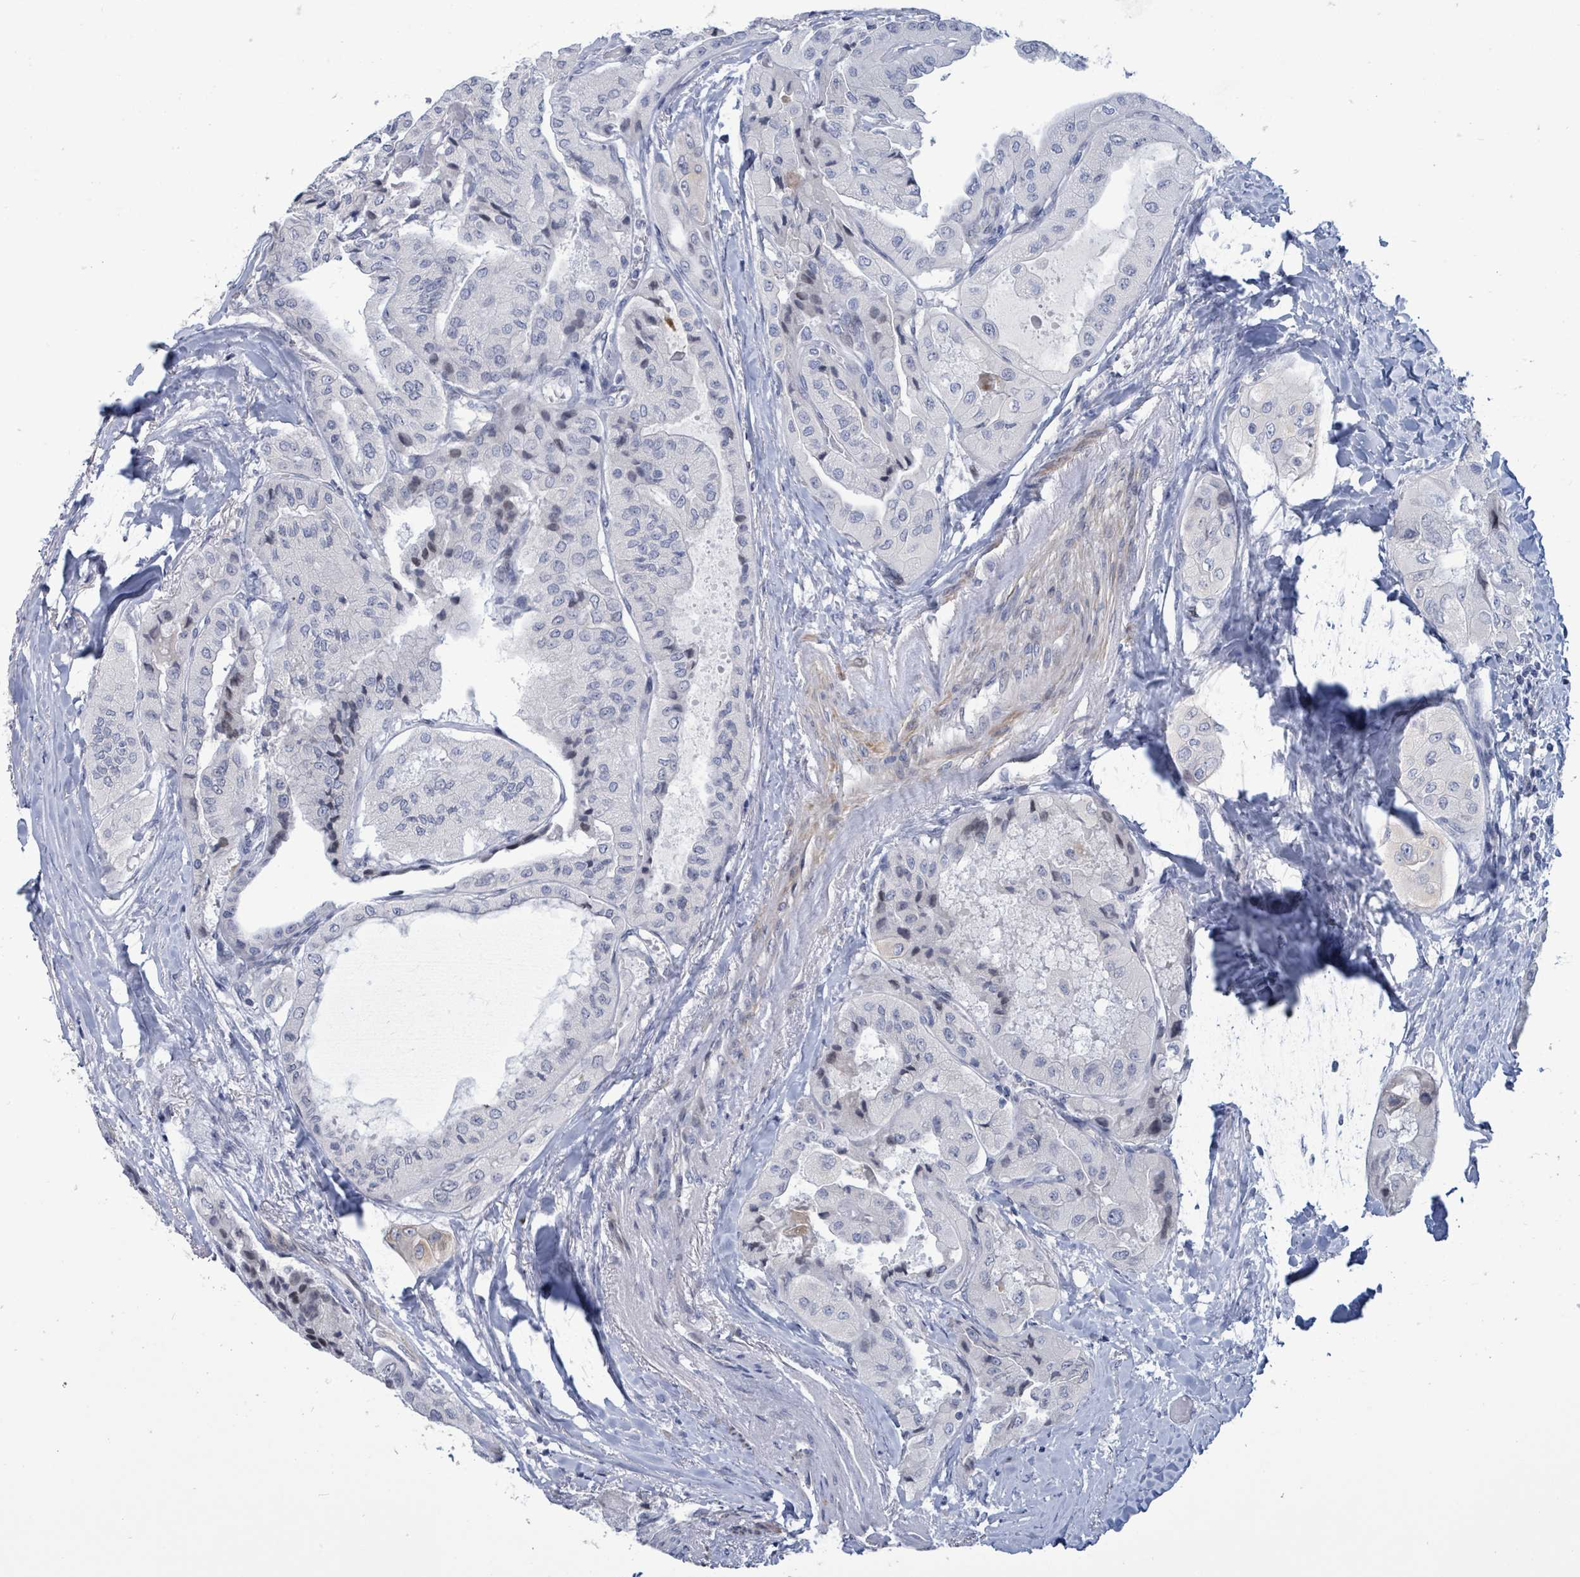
{"staining": {"intensity": "negative", "quantity": "none", "location": "none"}, "tissue": "thyroid cancer", "cell_type": "Tumor cells", "image_type": "cancer", "snomed": [{"axis": "morphology", "description": "Normal tissue, NOS"}, {"axis": "morphology", "description": "Papillary adenocarcinoma, NOS"}, {"axis": "topography", "description": "Thyroid gland"}], "caption": "This is an immunohistochemistry histopathology image of papillary adenocarcinoma (thyroid). There is no positivity in tumor cells.", "gene": "NTN3", "patient": {"sex": "female", "age": 59}}